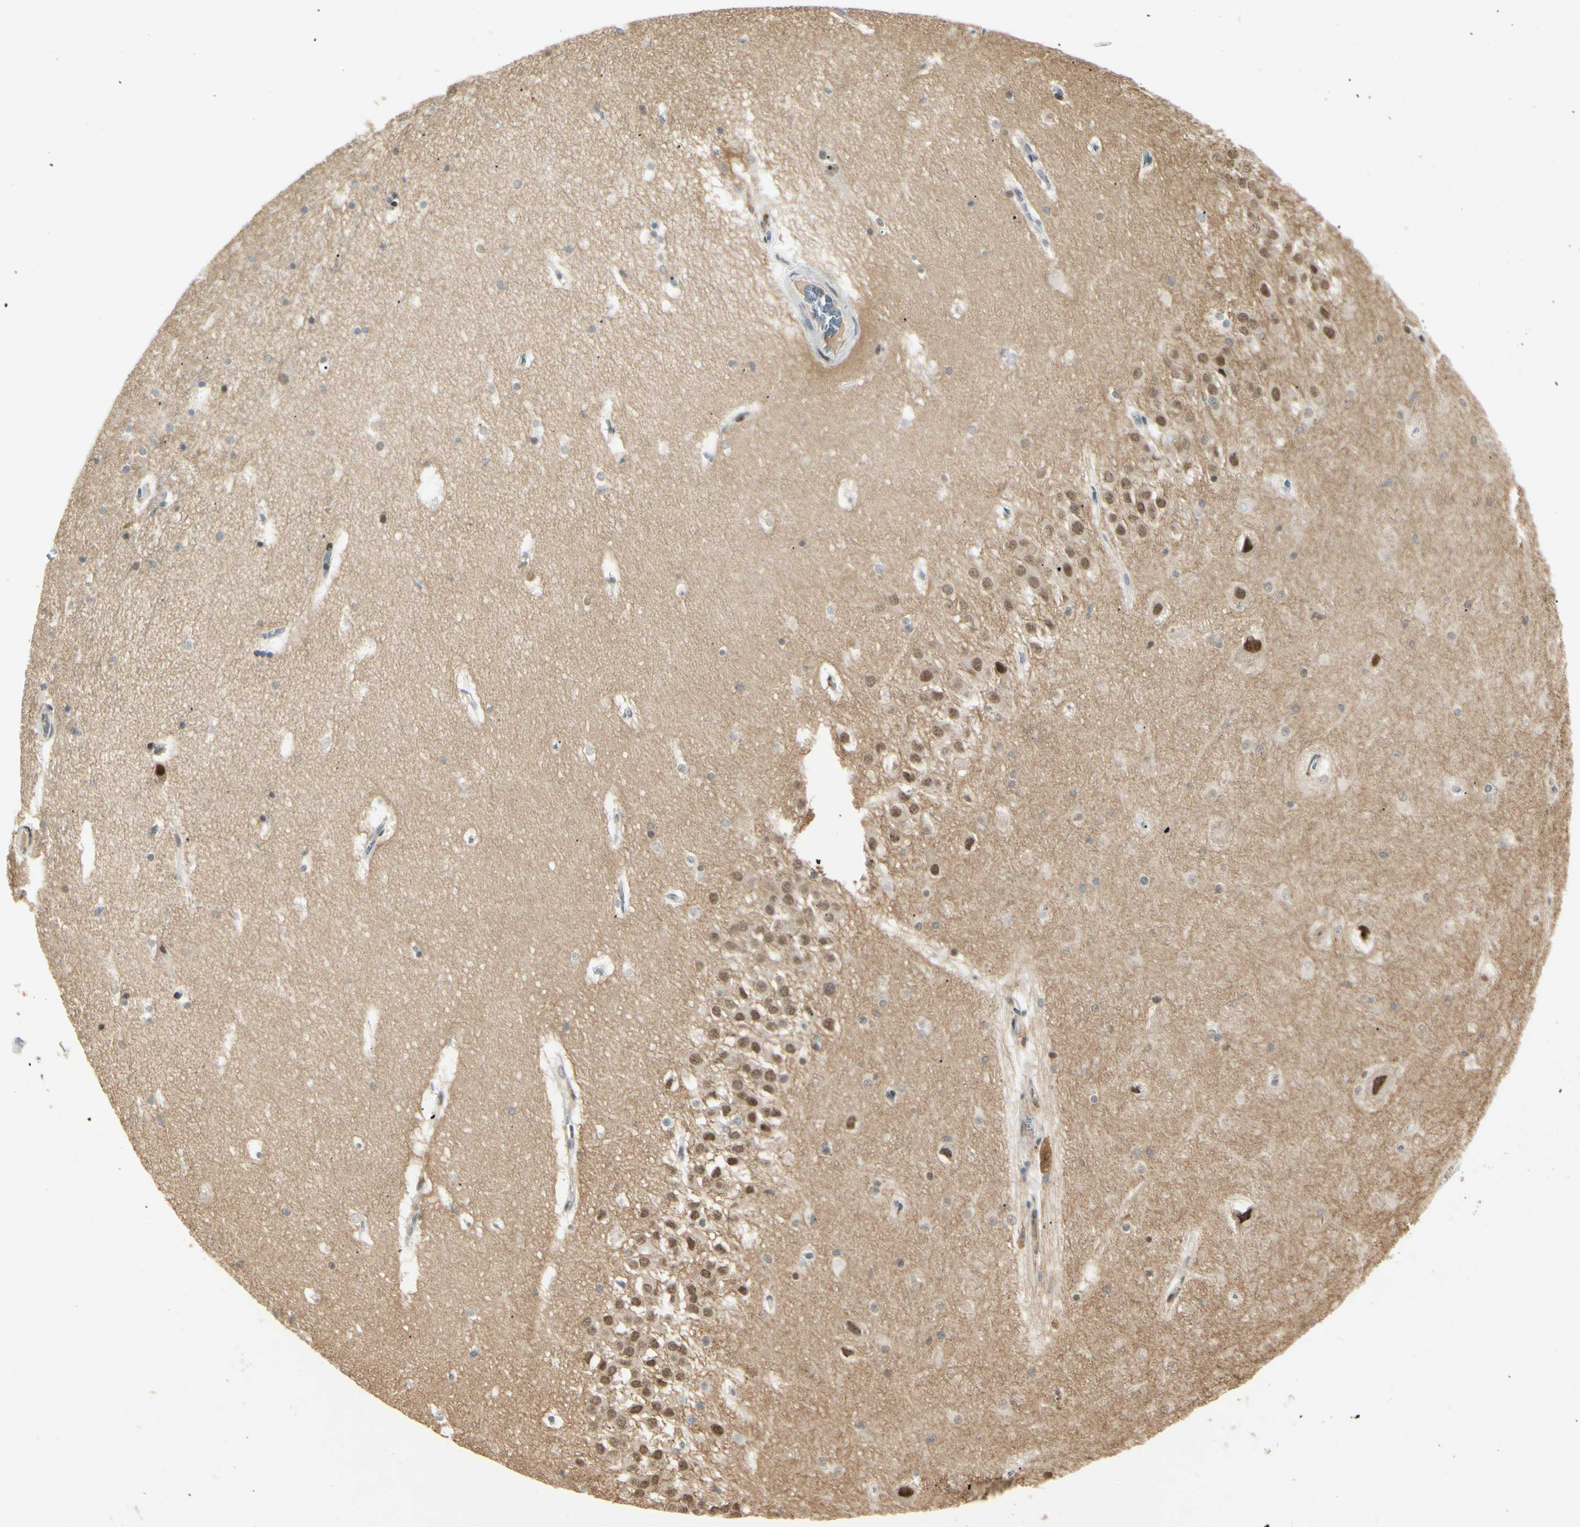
{"staining": {"intensity": "negative", "quantity": "none", "location": "none"}, "tissue": "hippocampus", "cell_type": "Glial cells", "image_type": "normal", "snomed": [{"axis": "morphology", "description": "Normal tissue, NOS"}, {"axis": "topography", "description": "Hippocampus"}], "caption": "The immunohistochemistry image has no significant expression in glial cells of hippocampus. (Stains: DAB immunohistochemistry (IHC) with hematoxylin counter stain, Microscopy: brightfield microscopy at high magnification).", "gene": "FNDC3B", "patient": {"sex": "male", "age": 45}}